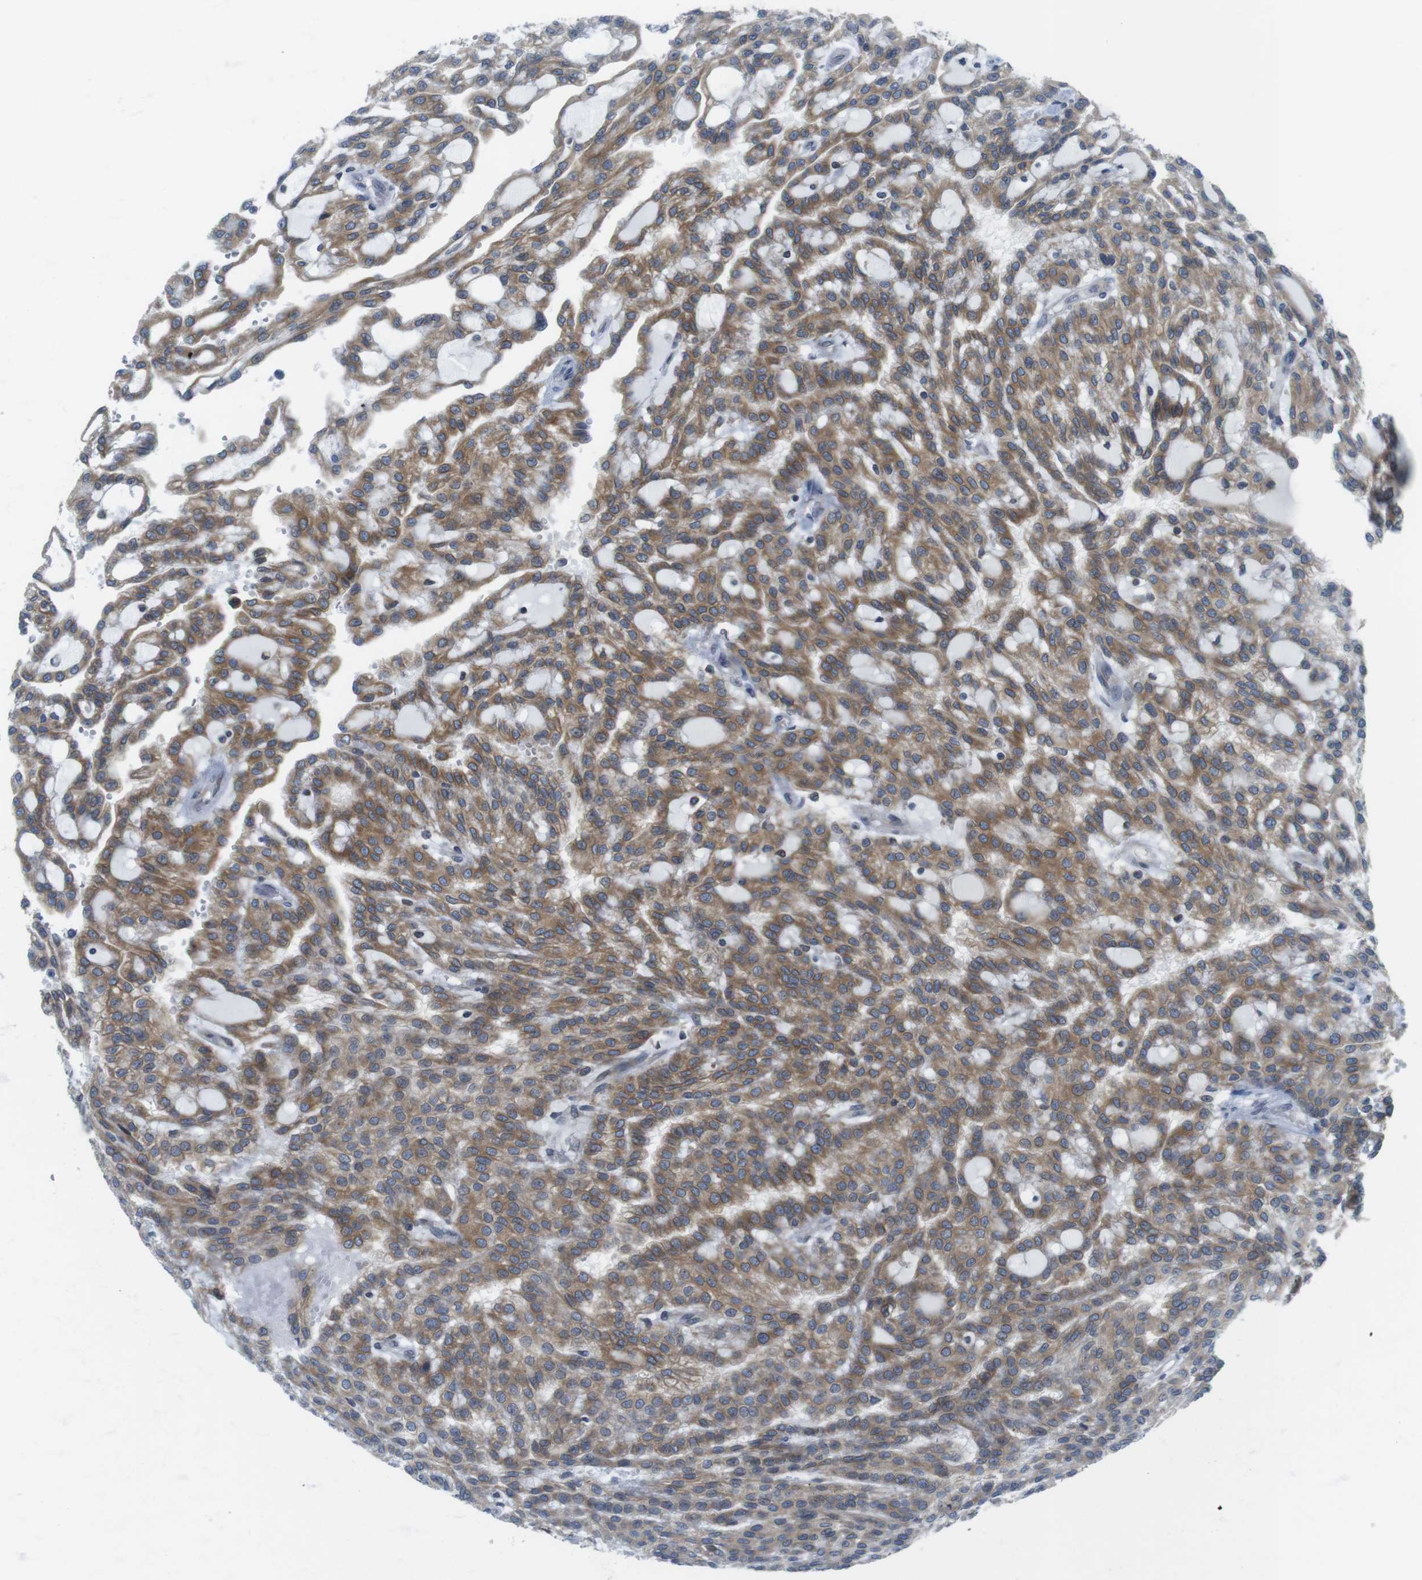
{"staining": {"intensity": "moderate", "quantity": ">75%", "location": "cytoplasmic/membranous"}, "tissue": "renal cancer", "cell_type": "Tumor cells", "image_type": "cancer", "snomed": [{"axis": "morphology", "description": "Adenocarcinoma, NOS"}, {"axis": "topography", "description": "Kidney"}], "caption": "Protein staining by IHC demonstrates moderate cytoplasmic/membranous positivity in about >75% of tumor cells in renal adenocarcinoma.", "gene": "ERGIC3", "patient": {"sex": "male", "age": 63}}